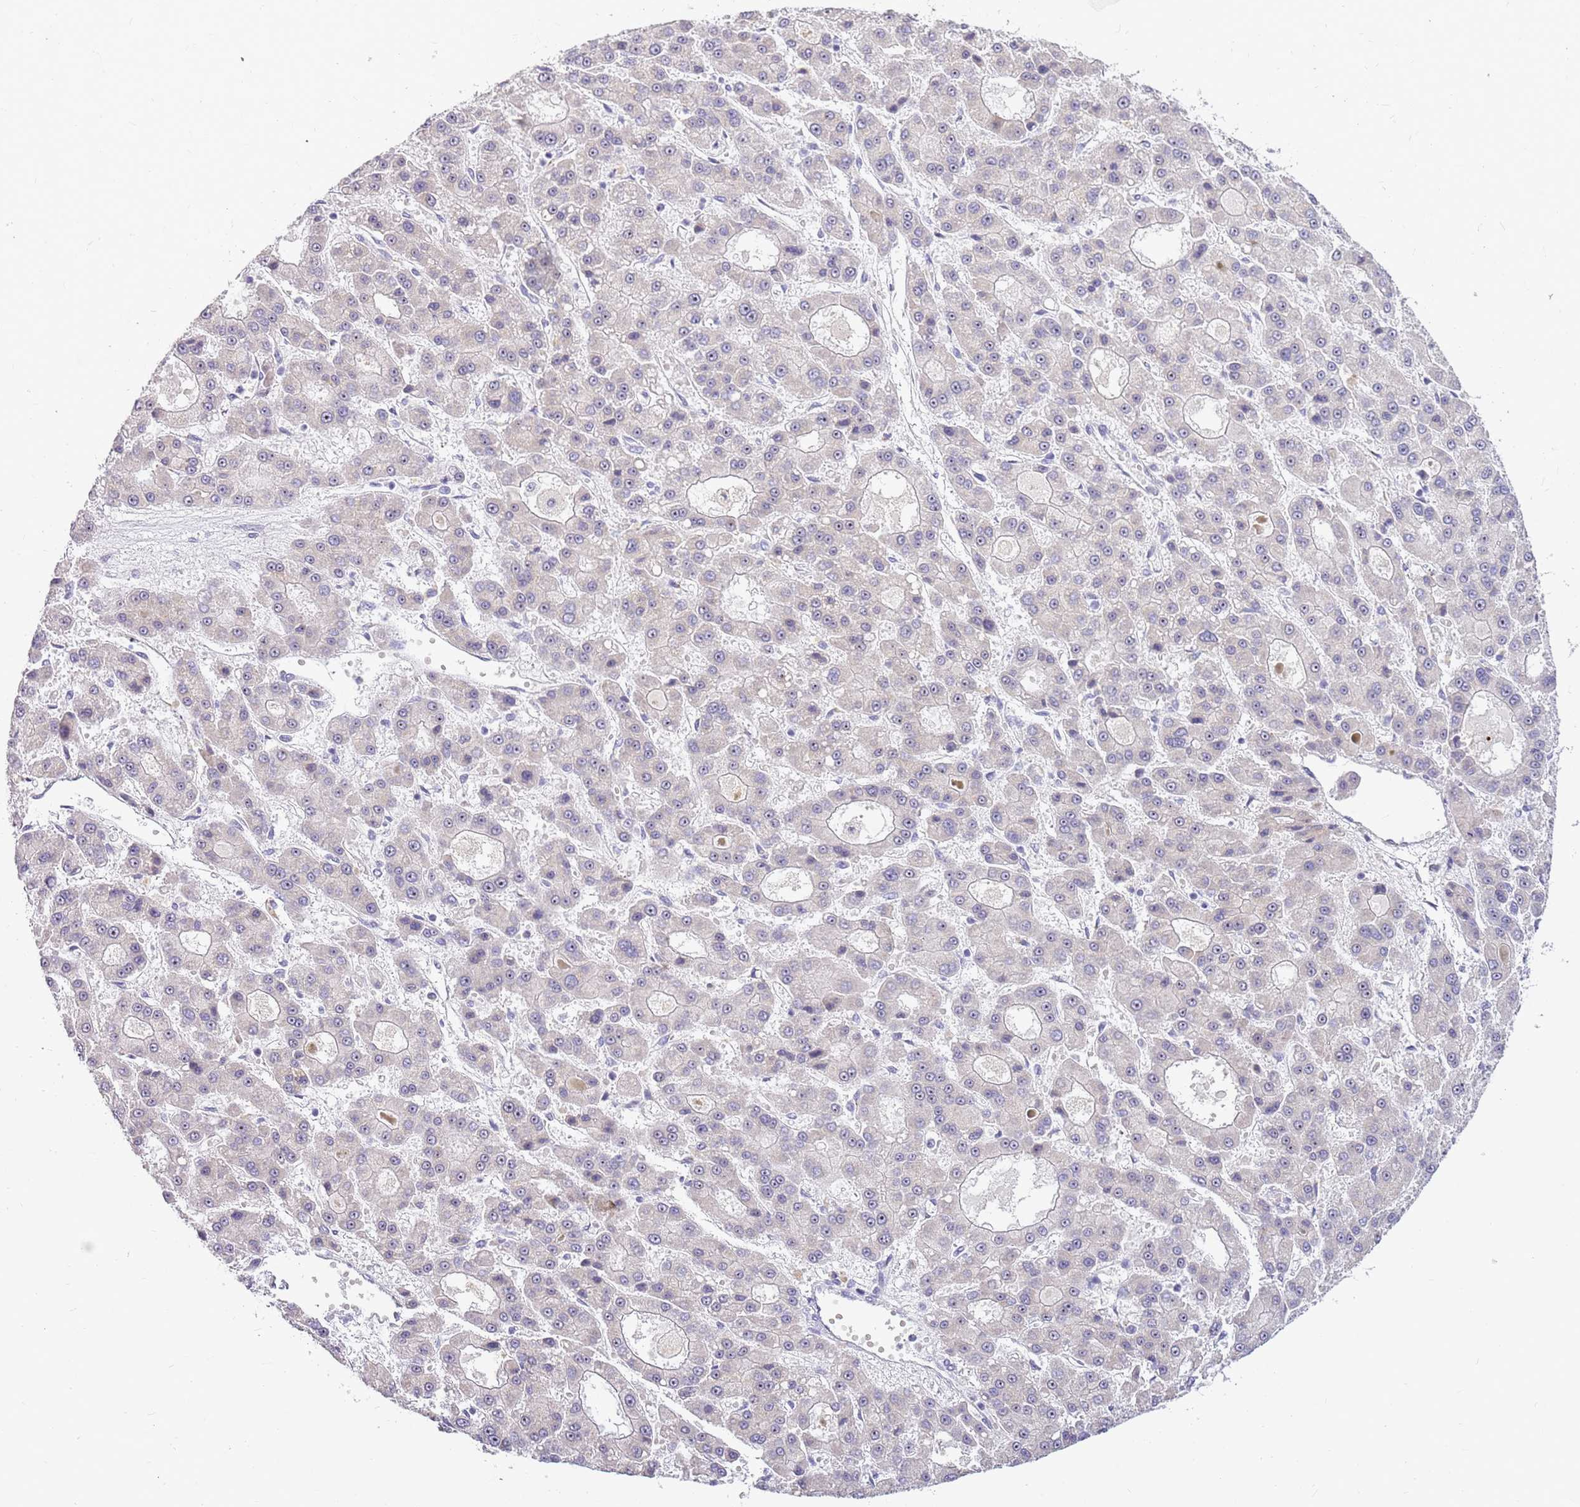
{"staining": {"intensity": "negative", "quantity": "none", "location": "none"}, "tissue": "liver cancer", "cell_type": "Tumor cells", "image_type": "cancer", "snomed": [{"axis": "morphology", "description": "Carcinoma, Hepatocellular, NOS"}, {"axis": "topography", "description": "Liver"}], "caption": "There is no significant expression in tumor cells of hepatocellular carcinoma (liver).", "gene": "DNAJA3", "patient": {"sex": "male", "age": 70}}